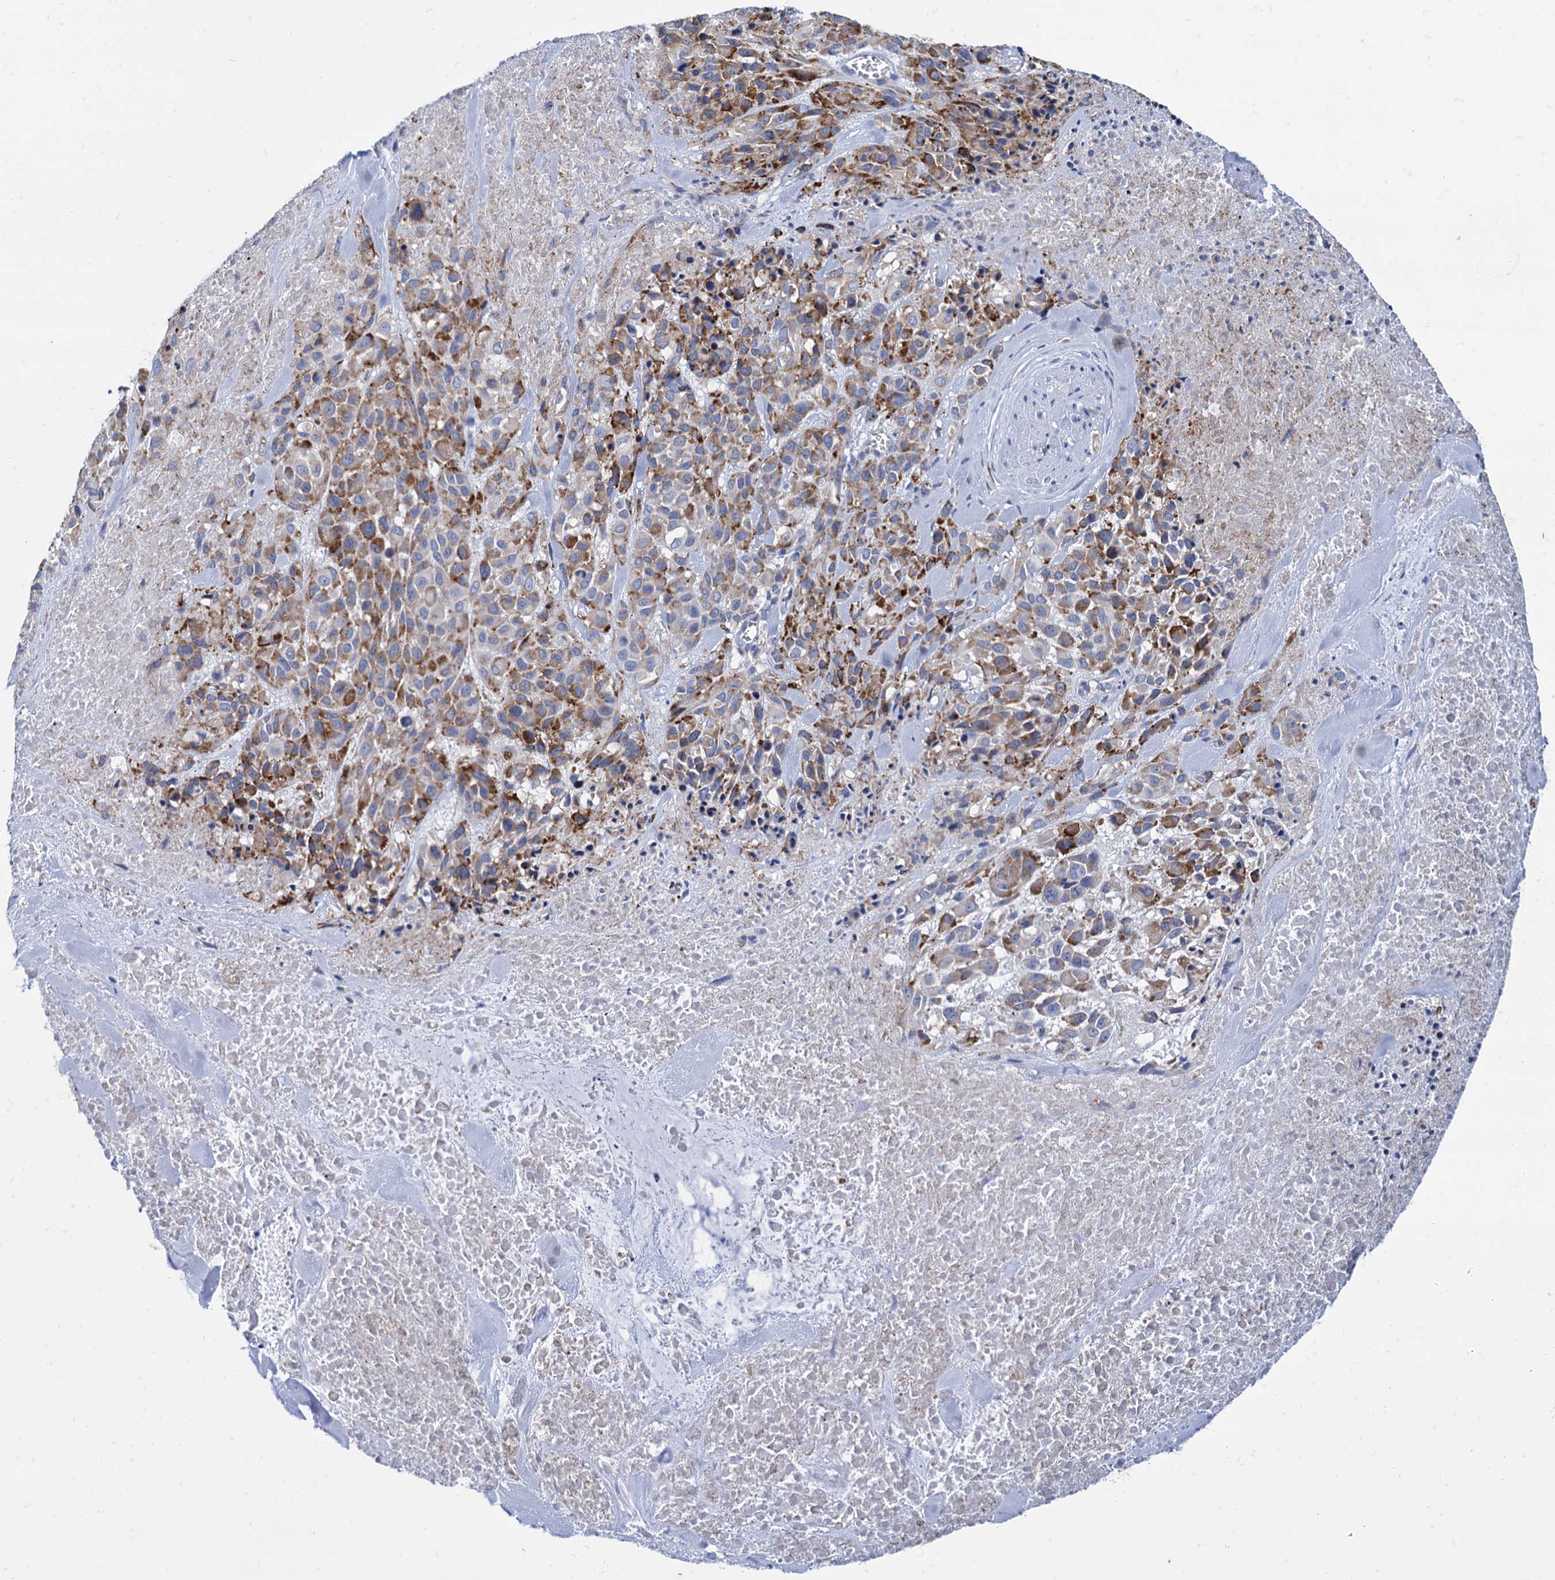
{"staining": {"intensity": "moderate", "quantity": ">75%", "location": "cytoplasmic/membranous"}, "tissue": "melanoma", "cell_type": "Tumor cells", "image_type": "cancer", "snomed": [{"axis": "morphology", "description": "Malignant melanoma, Metastatic site"}, {"axis": "topography", "description": "Skin"}], "caption": "The photomicrograph shows staining of malignant melanoma (metastatic site), revealing moderate cytoplasmic/membranous protein staining (brown color) within tumor cells. (brown staining indicates protein expression, while blue staining denotes nuclei).", "gene": "FOXR2", "patient": {"sex": "female", "age": 81}}